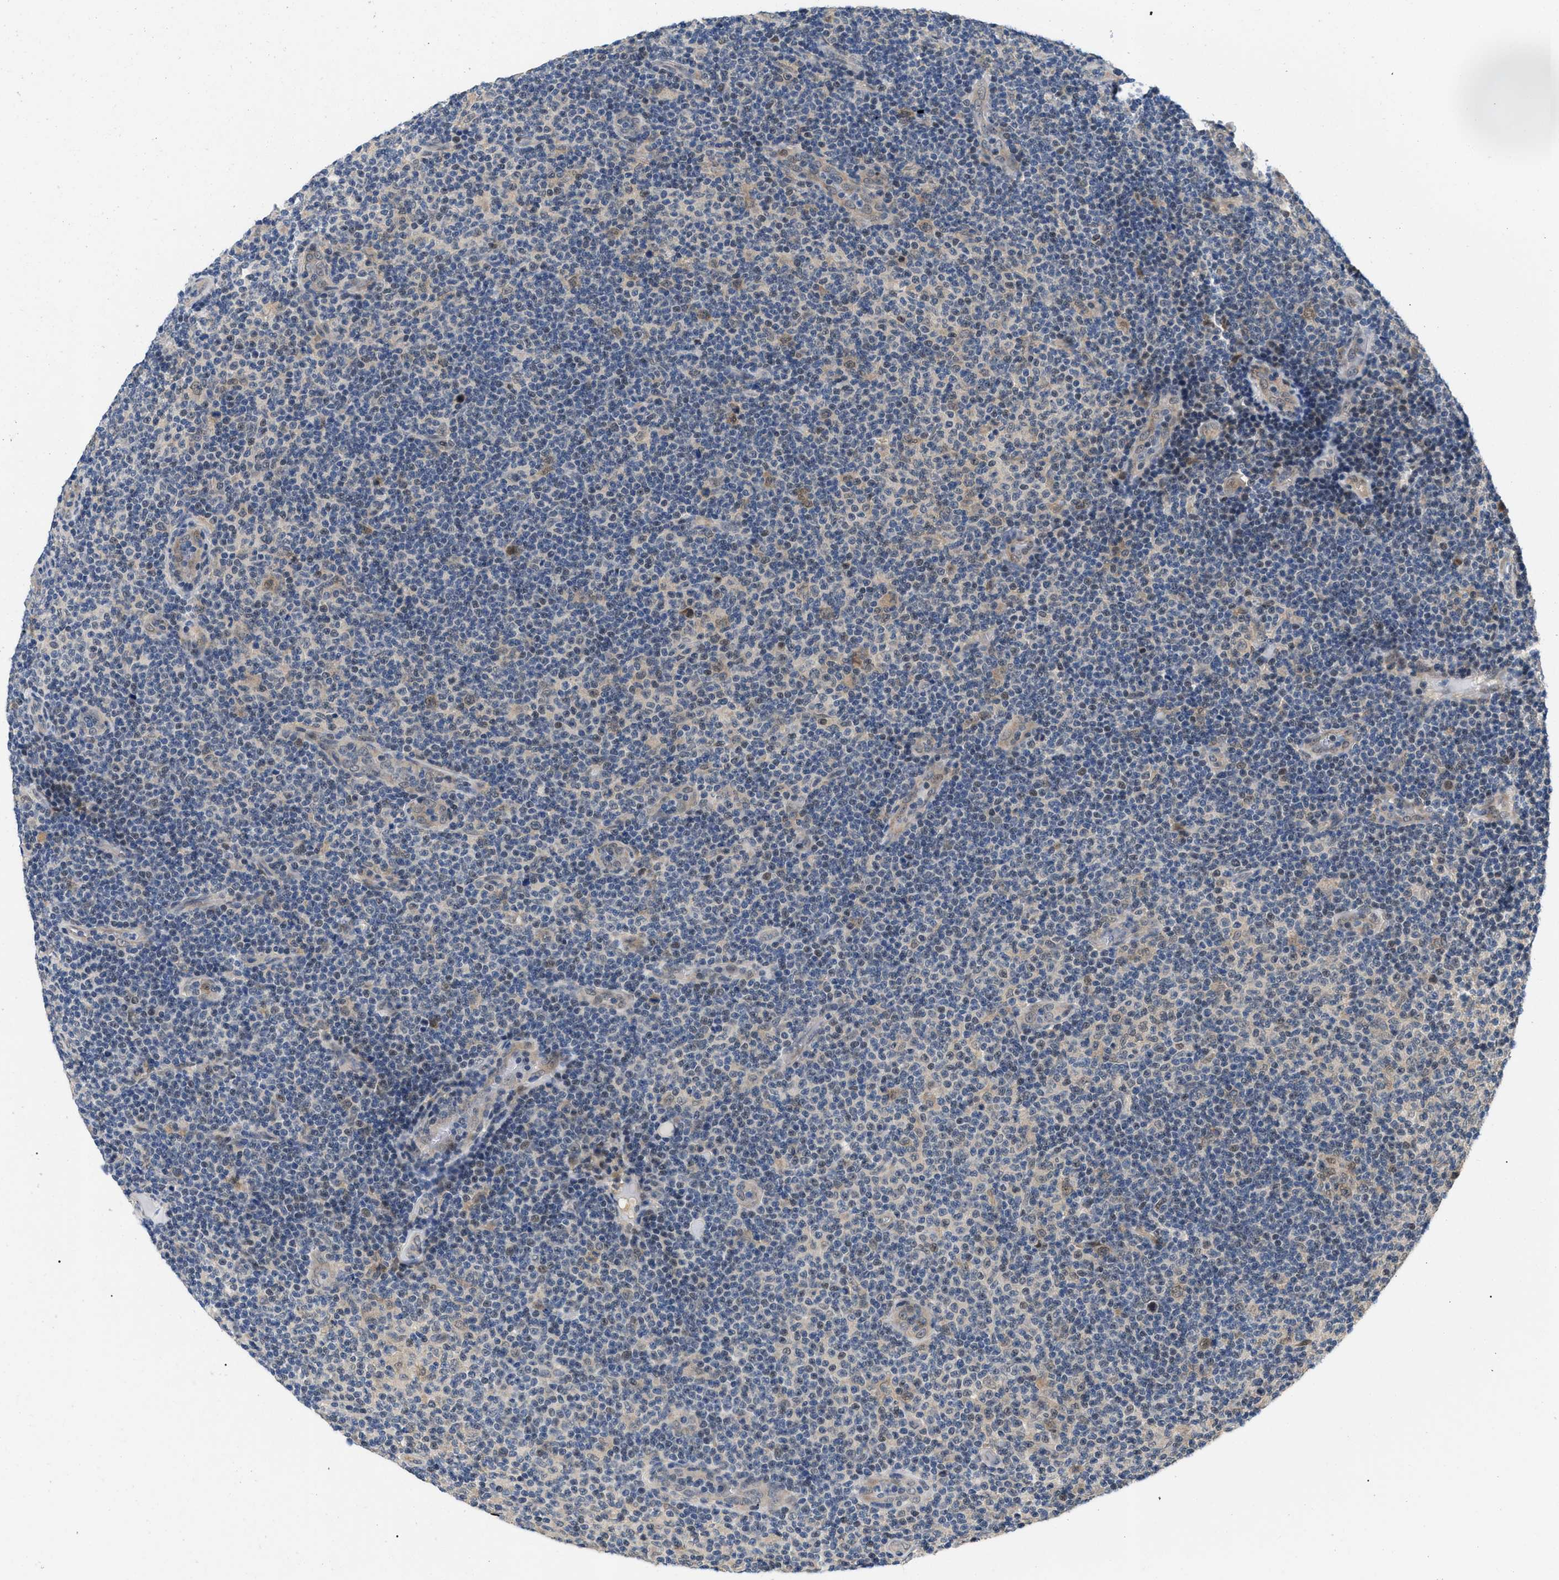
{"staining": {"intensity": "weak", "quantity": ">75%", "location": "cytoplasmic/membranous,nuclear"}, "tissue": "lymphoma", "cell_type": "Tumor cells", "image_type": "cancer", "snomed": [{"axis": "morphology", "description": "Malignant lymphoma, non-Hodgkin's type, Low grade"}, {"axis": "topography", "description": "Lymph node"}], "caption": "IHC histopathology image of human lymphoma stained for a protein (brown), which exhibits low levels of weak cytoplasmic/membranous and nuclear staining in approximately >75% of tumor cells.", "gene": "GARRE1", "patient": {"sex": "male", "age": 83}}